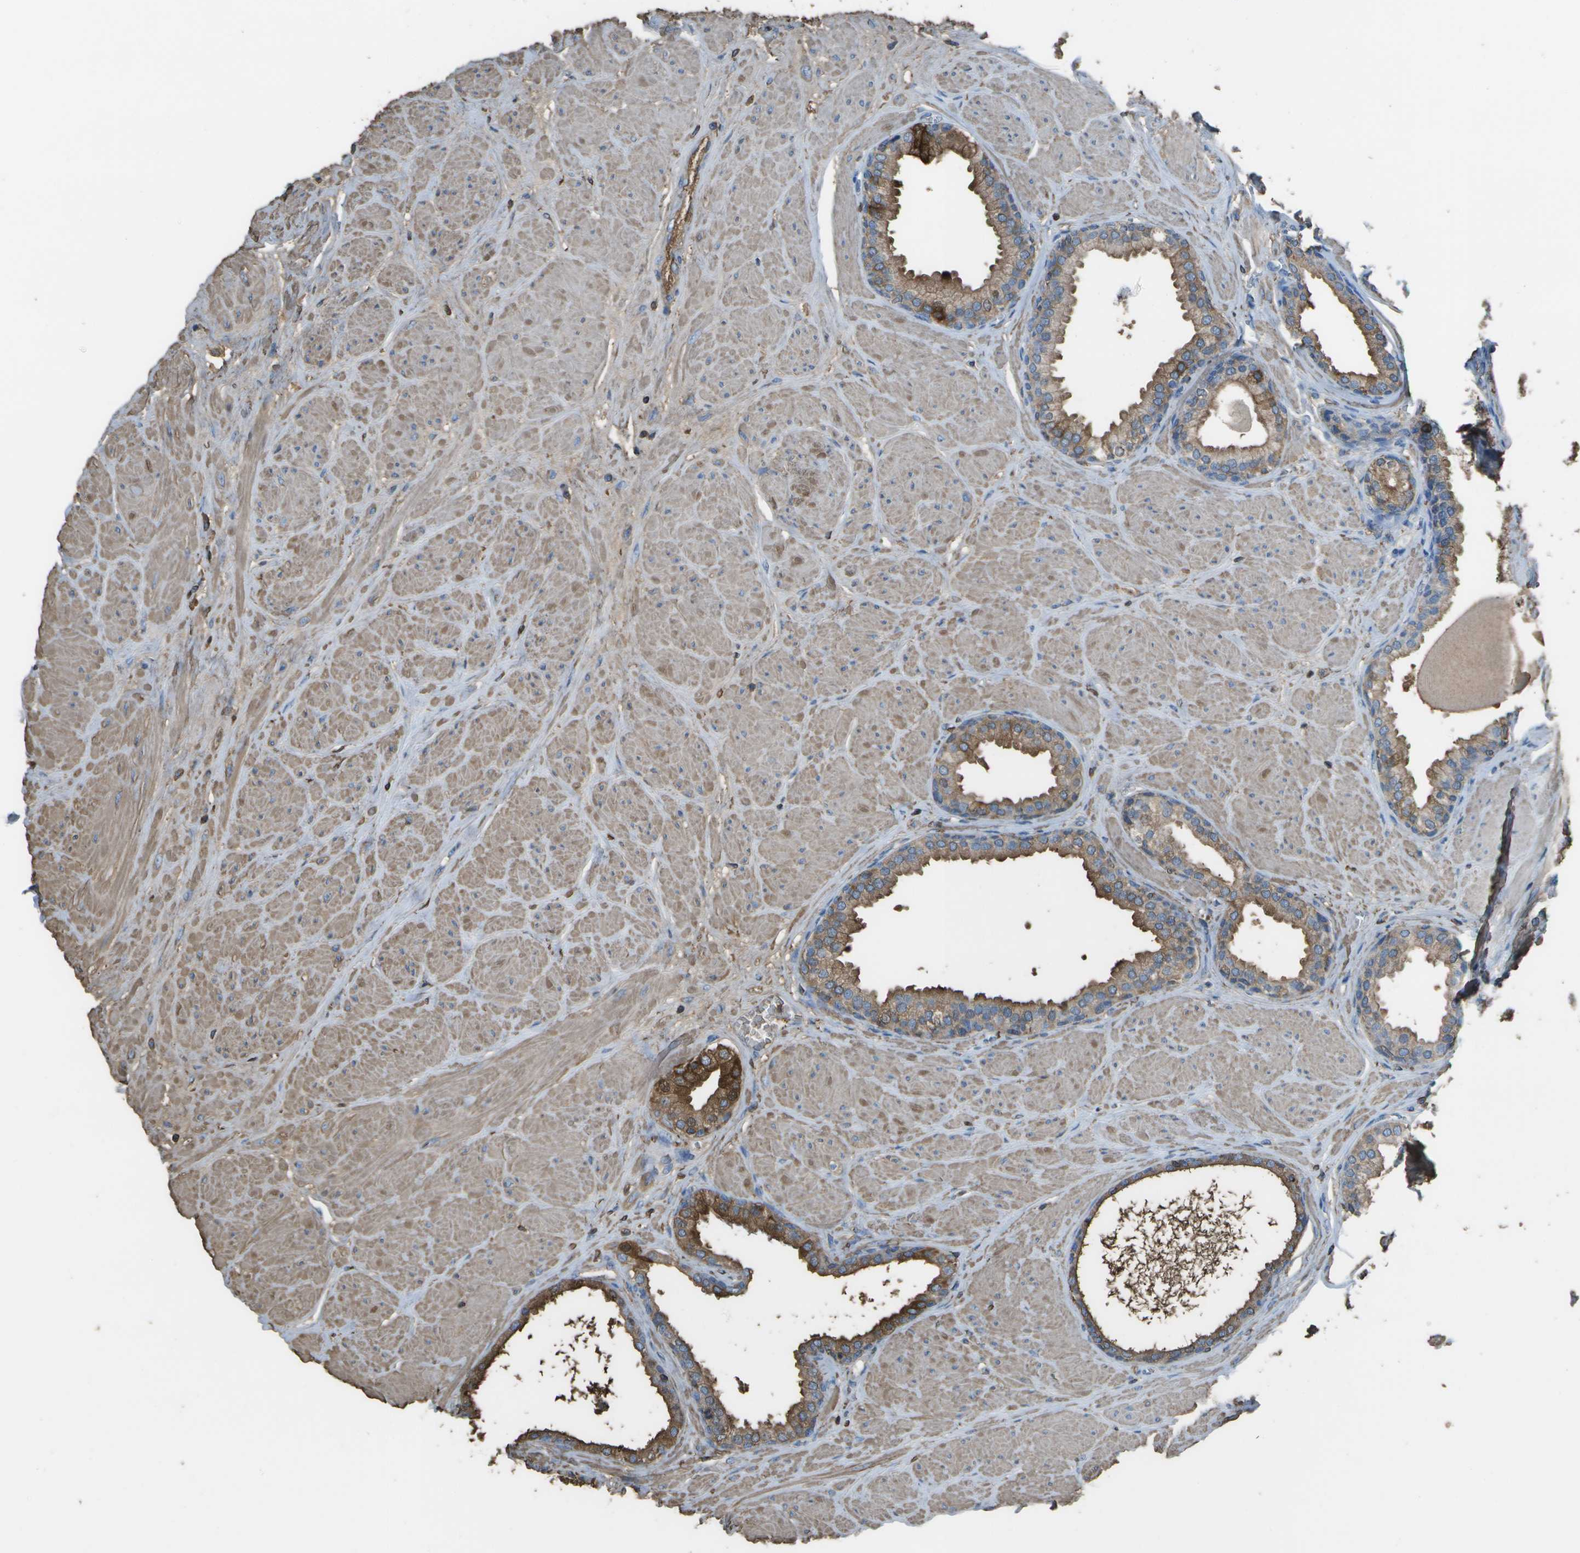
{"staining": {"intensity": "moderate", "quantity": ">75%", "location": "cytoplasmic/membranous"}, "tissue": "prostate", "cell_type": "Glandular cells", "image_type": "normal", "snomed": [{"axis": "morphology", "description": "Normal tissue, NOS"}, {"axis": "topography", "description": "Prostate"}], "caption": "Immunohistochemistry photomicrograph of unremarkable human prostate stained for a protein (brown), which displays medium levels of moderate cytoplasmic/membranous expression in about >75% of glandular cells.", "gene": "CYP4F11", "patient": {"sex": "male", "age": 51}}